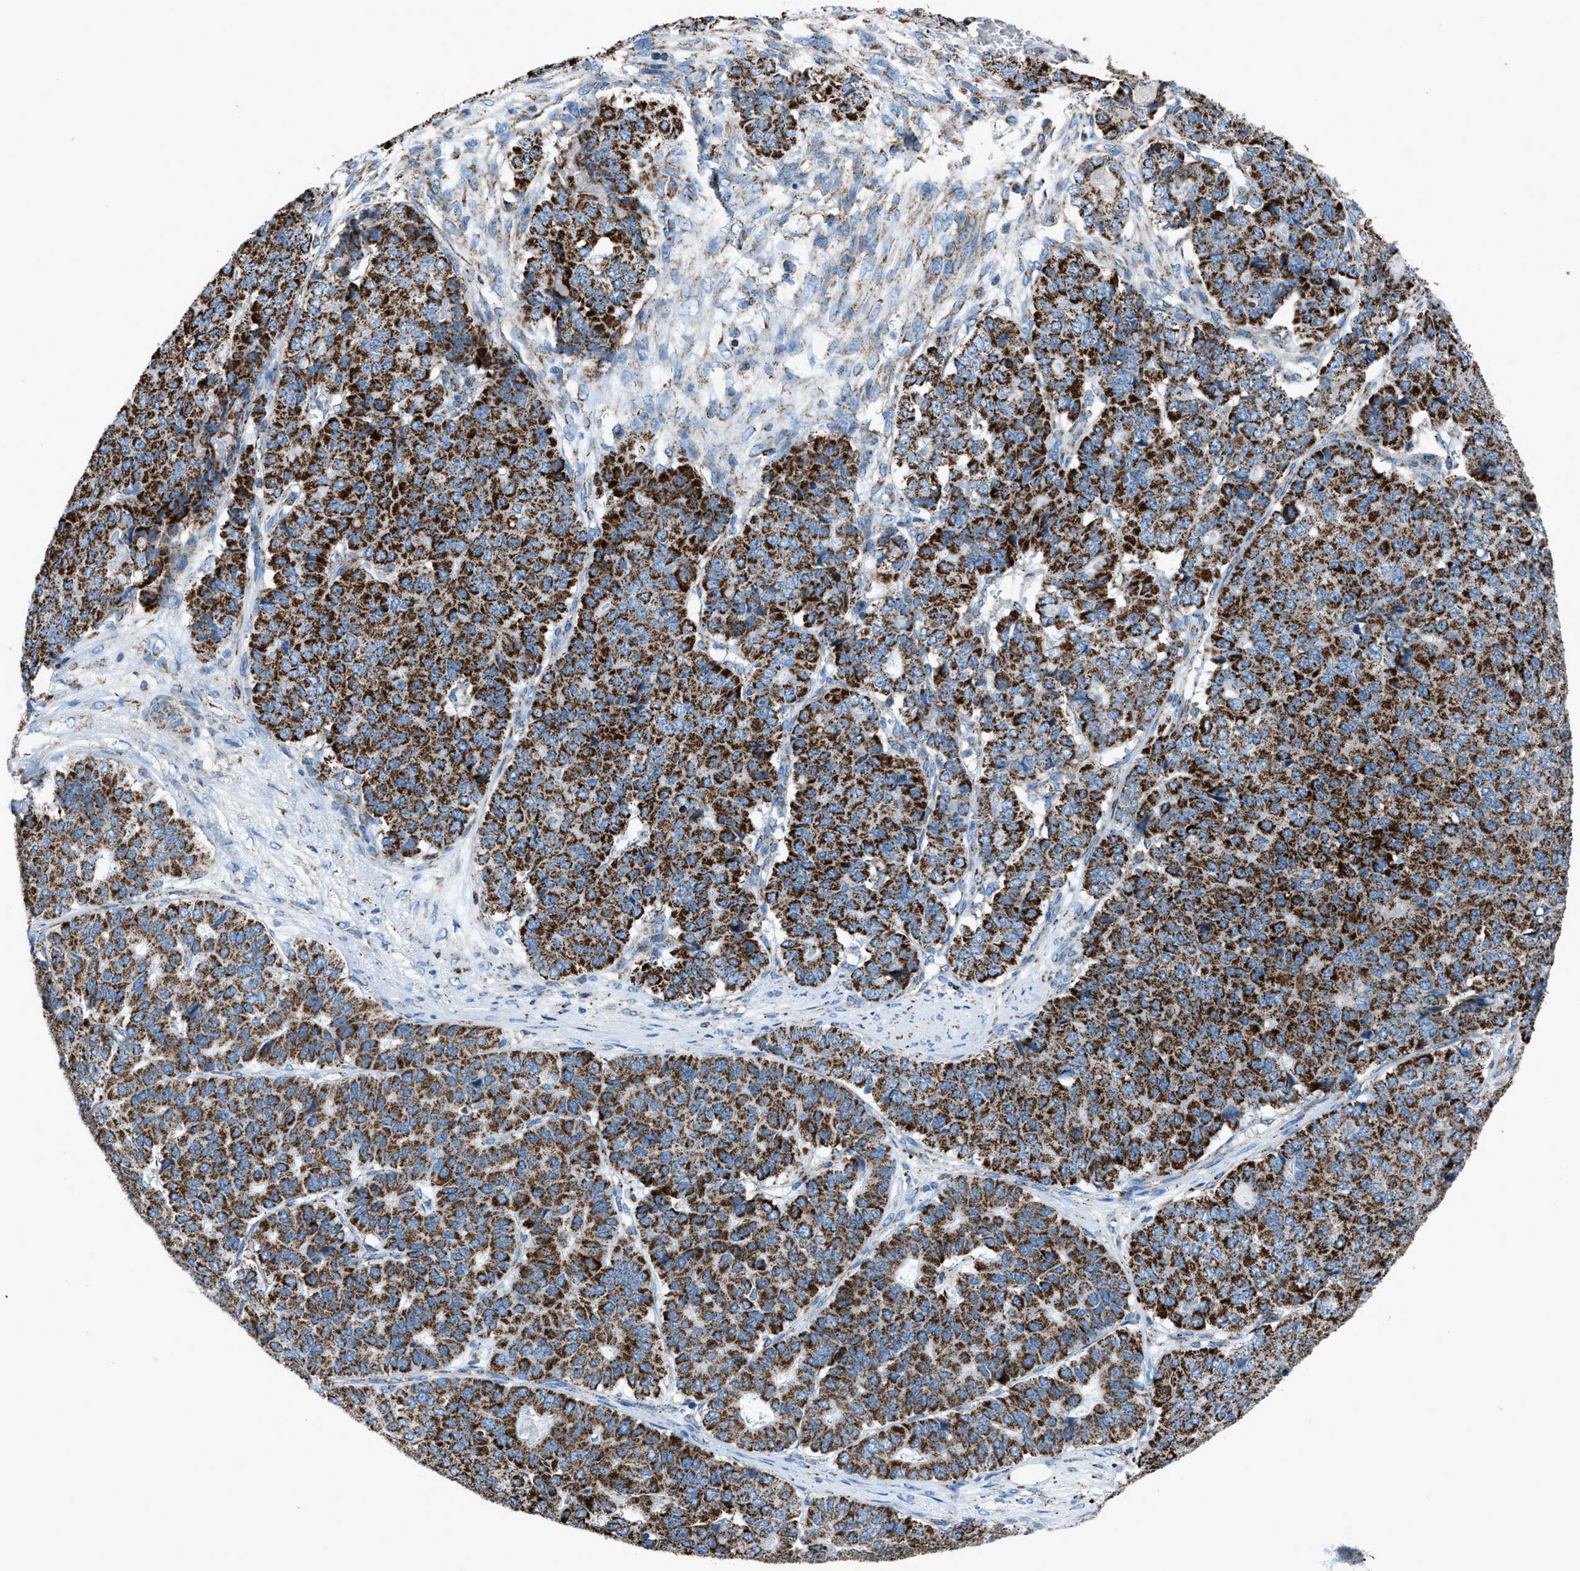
{"staining": {"intensity": "strong", "quantity": ">75%", "location": "cytoplasmic/membranous"}, "tissue": "pancreatic cancer", "cell_type": "Tumor cells", "image_type": "cancer", "snomed": [{"axis": "morphology", "description": "Adenocarcinoma, NOS"}, {"axis": "topography", "description": "Pancreas"}], "caption": "Approximately >75% of tumor cells in human pancreatic cancer (adenocarcinoma) show strong cytoplasmic/membranous protein staining as visualized by brown immunohistochemical staining.", "gene": "MDH2", "patient": {"sex": "male", "age": 50}}